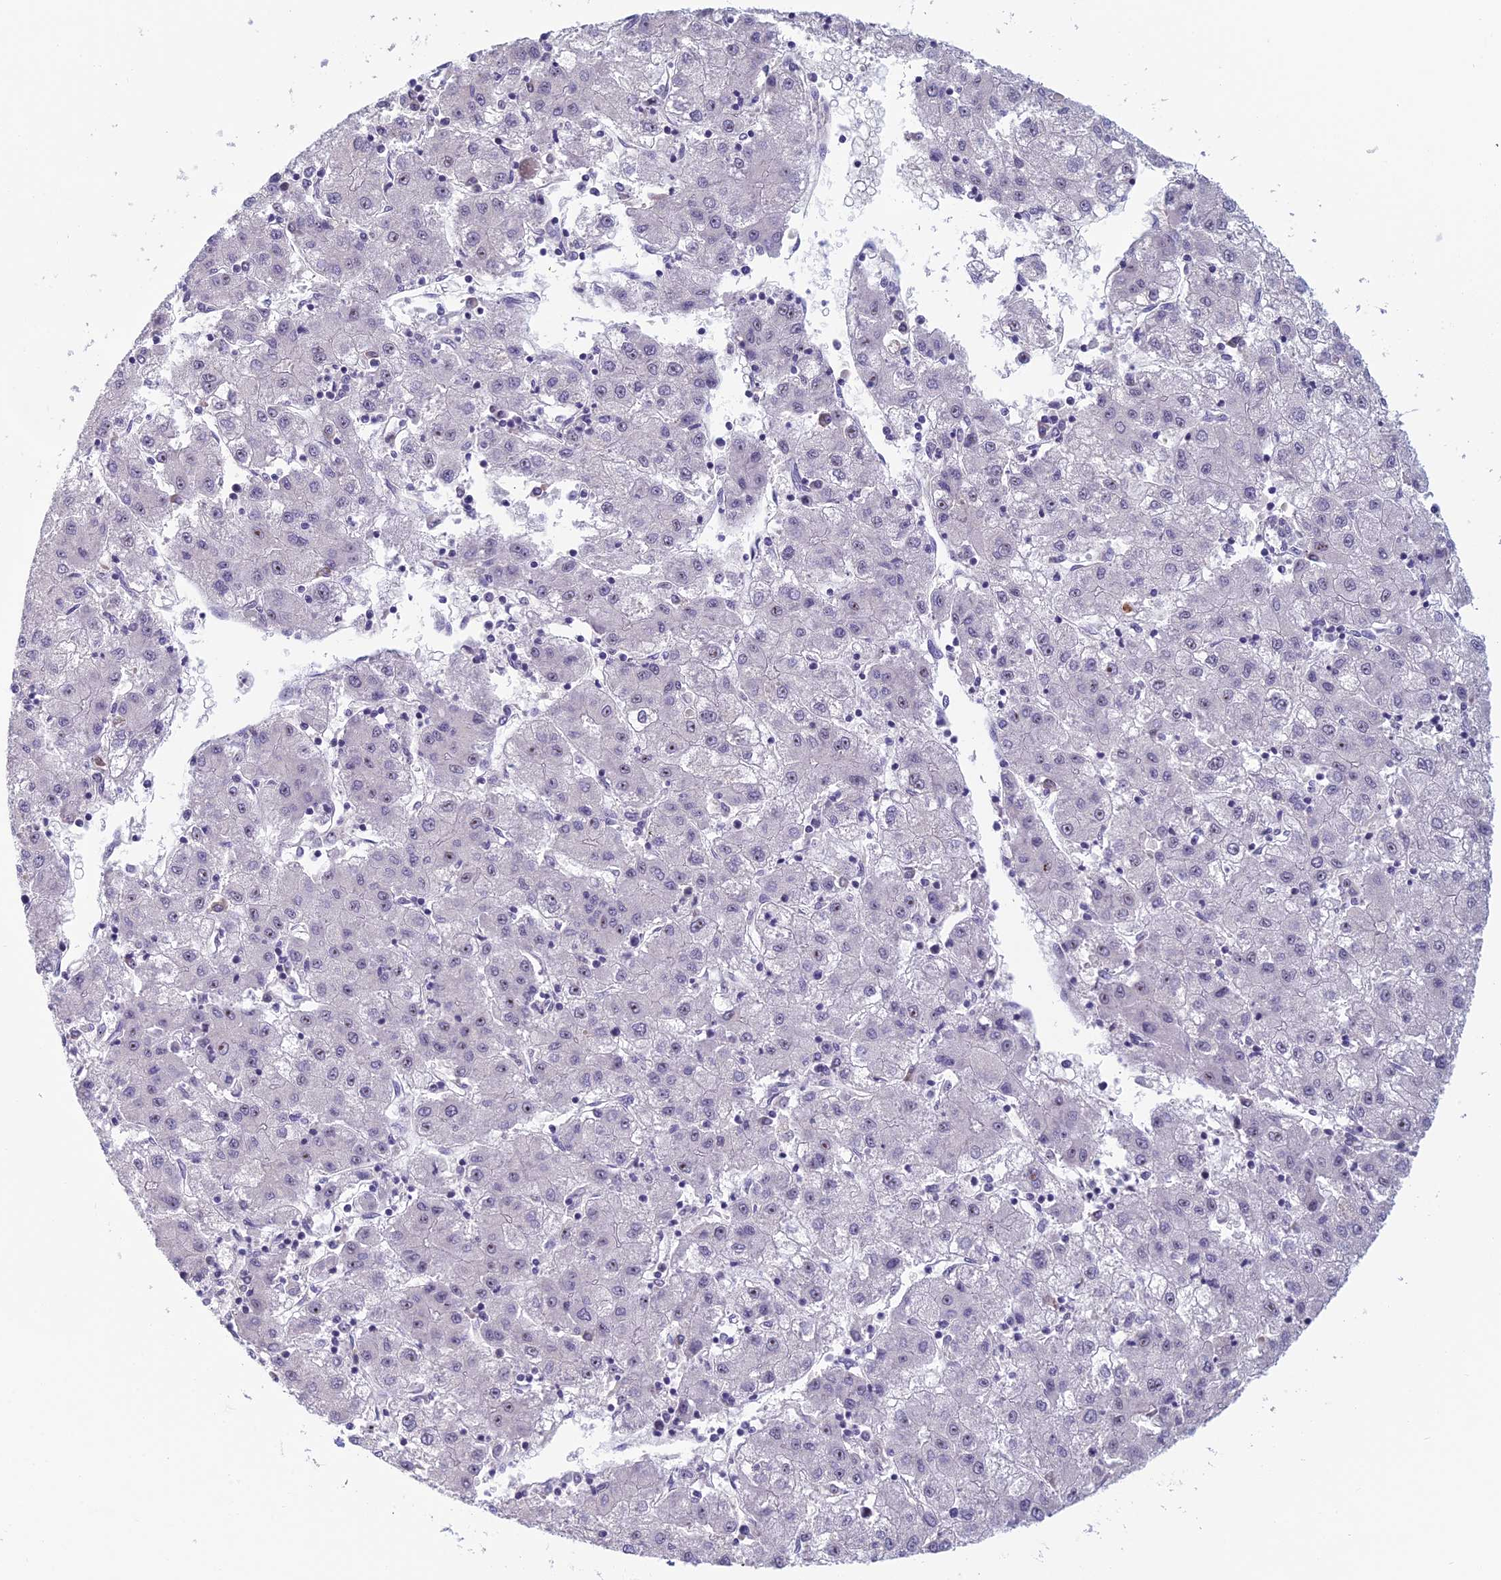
{"staining": {"intensity": "negative", "quantity": "none", "location": "none"}, "tissue": "liver cancer", "cell_type": "Tumor cells", "image_type": "cancer", "snomed": [{"axis": "morphology", "description": "Carcinoma, Hepatocellular, NOS"}, {"axis": "topography", "description": "Liver"}], "caption": "IHC of human hepatocellular carcinoma (liver) displays no positivity in tumor cells.", "gene": "NOC2L", "patient": {"sex": "male", "age": 72}}